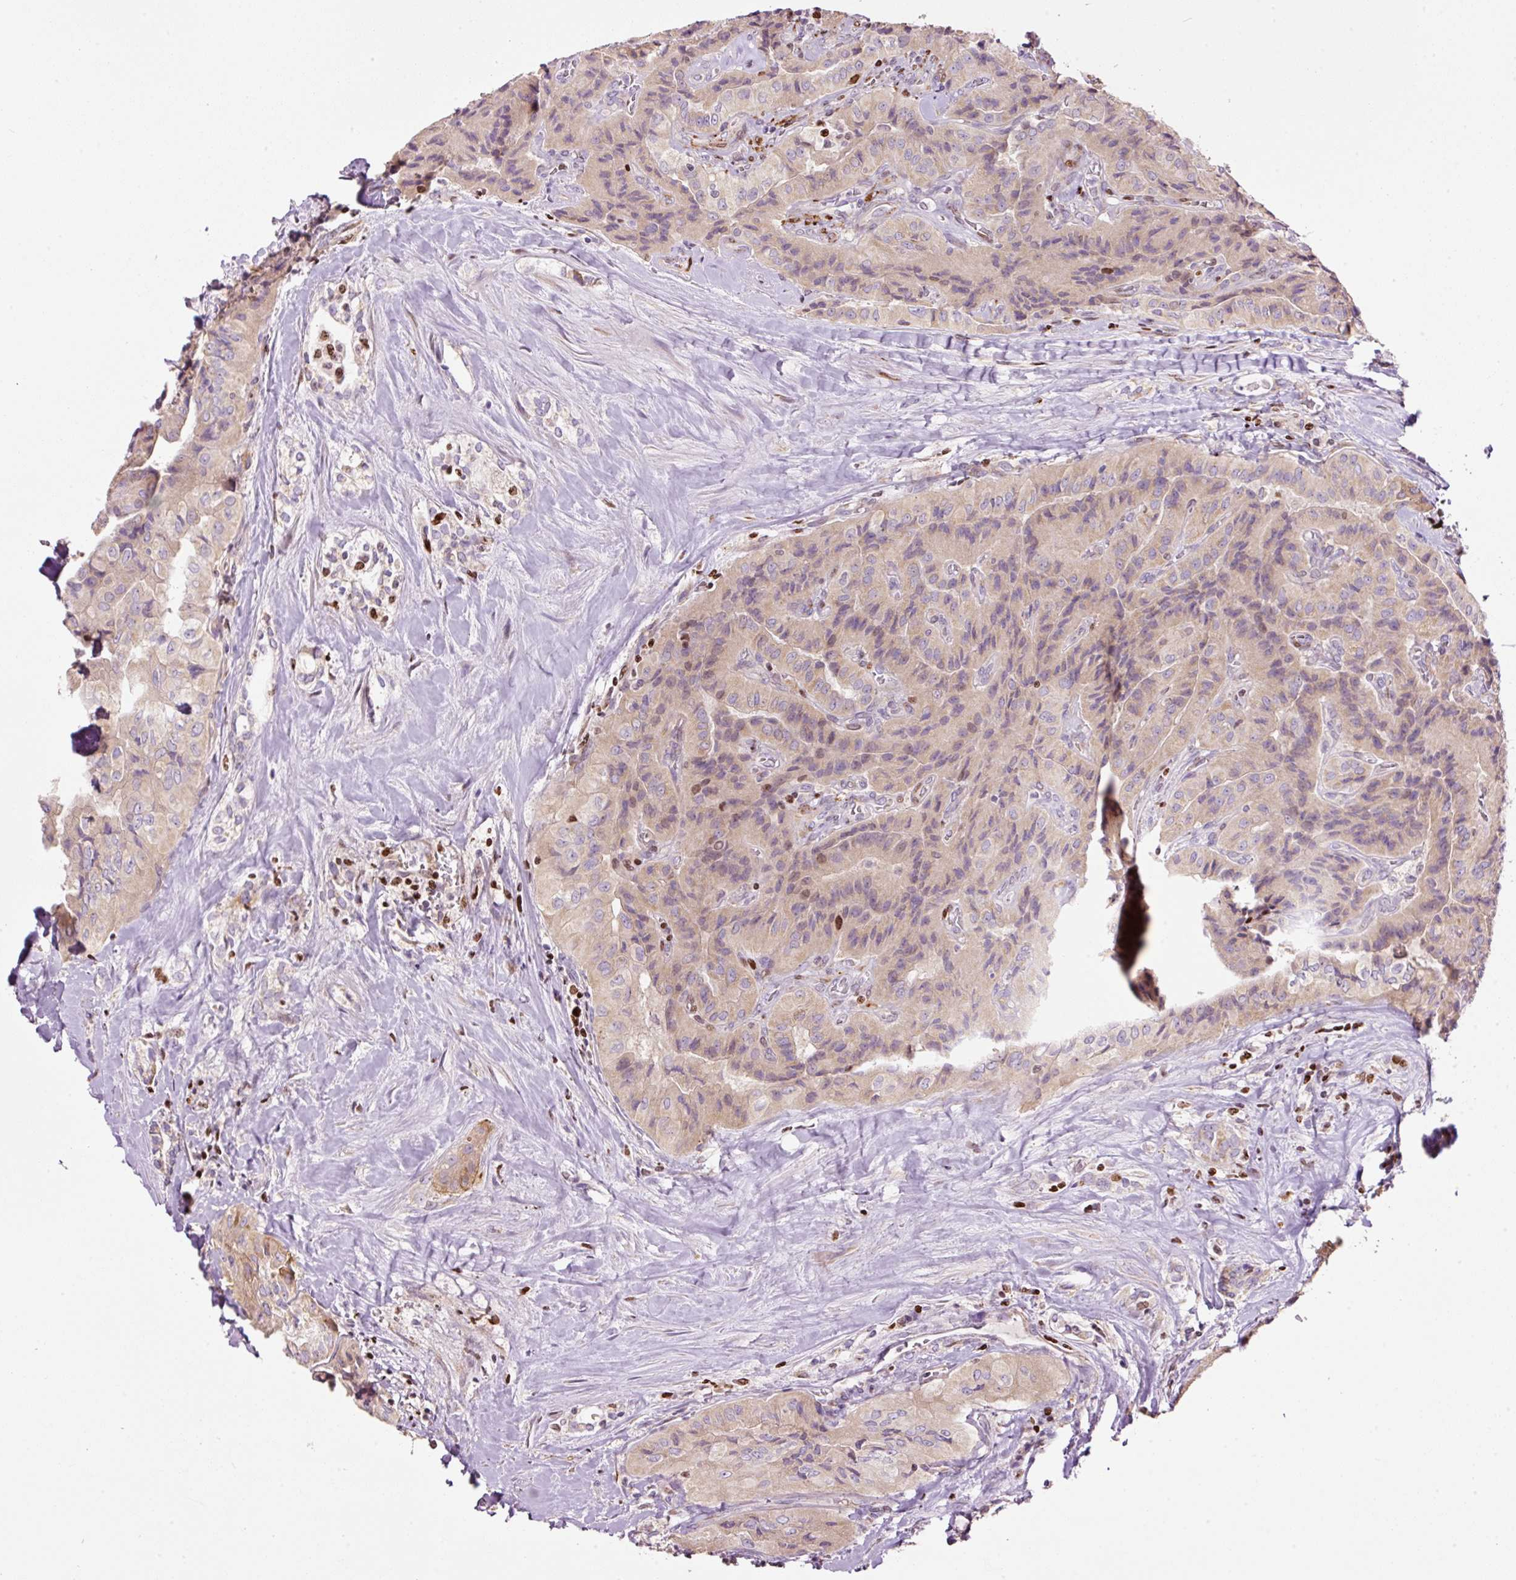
{"staining": {"intensity": "weak", "quantity": ">75%", "location": "cytoplasmic/membranous,nuclear"}, "tissue": "thyroid cancer", "cell_type": "Tumor cells", "image_type": "cancer", "snomed": [{"axis": "morphology", "description": "Normal tissue, NOS"}, {"axis": "morphology", "description": "Papillary adenocarcinoma, NOS"}, {"axis": "topography", "description": "Thyroid gland"}], "caption": "Thyroid cancer (papillary adenocarcinoma) stained with DAB immunohistochemistry displays low levels of weak cytoplasmic/membranous and nuclear expression in about >75% of tumor cells.", "gene": "TMEM8B", "patient": {"sex": "female", "age": 59}}